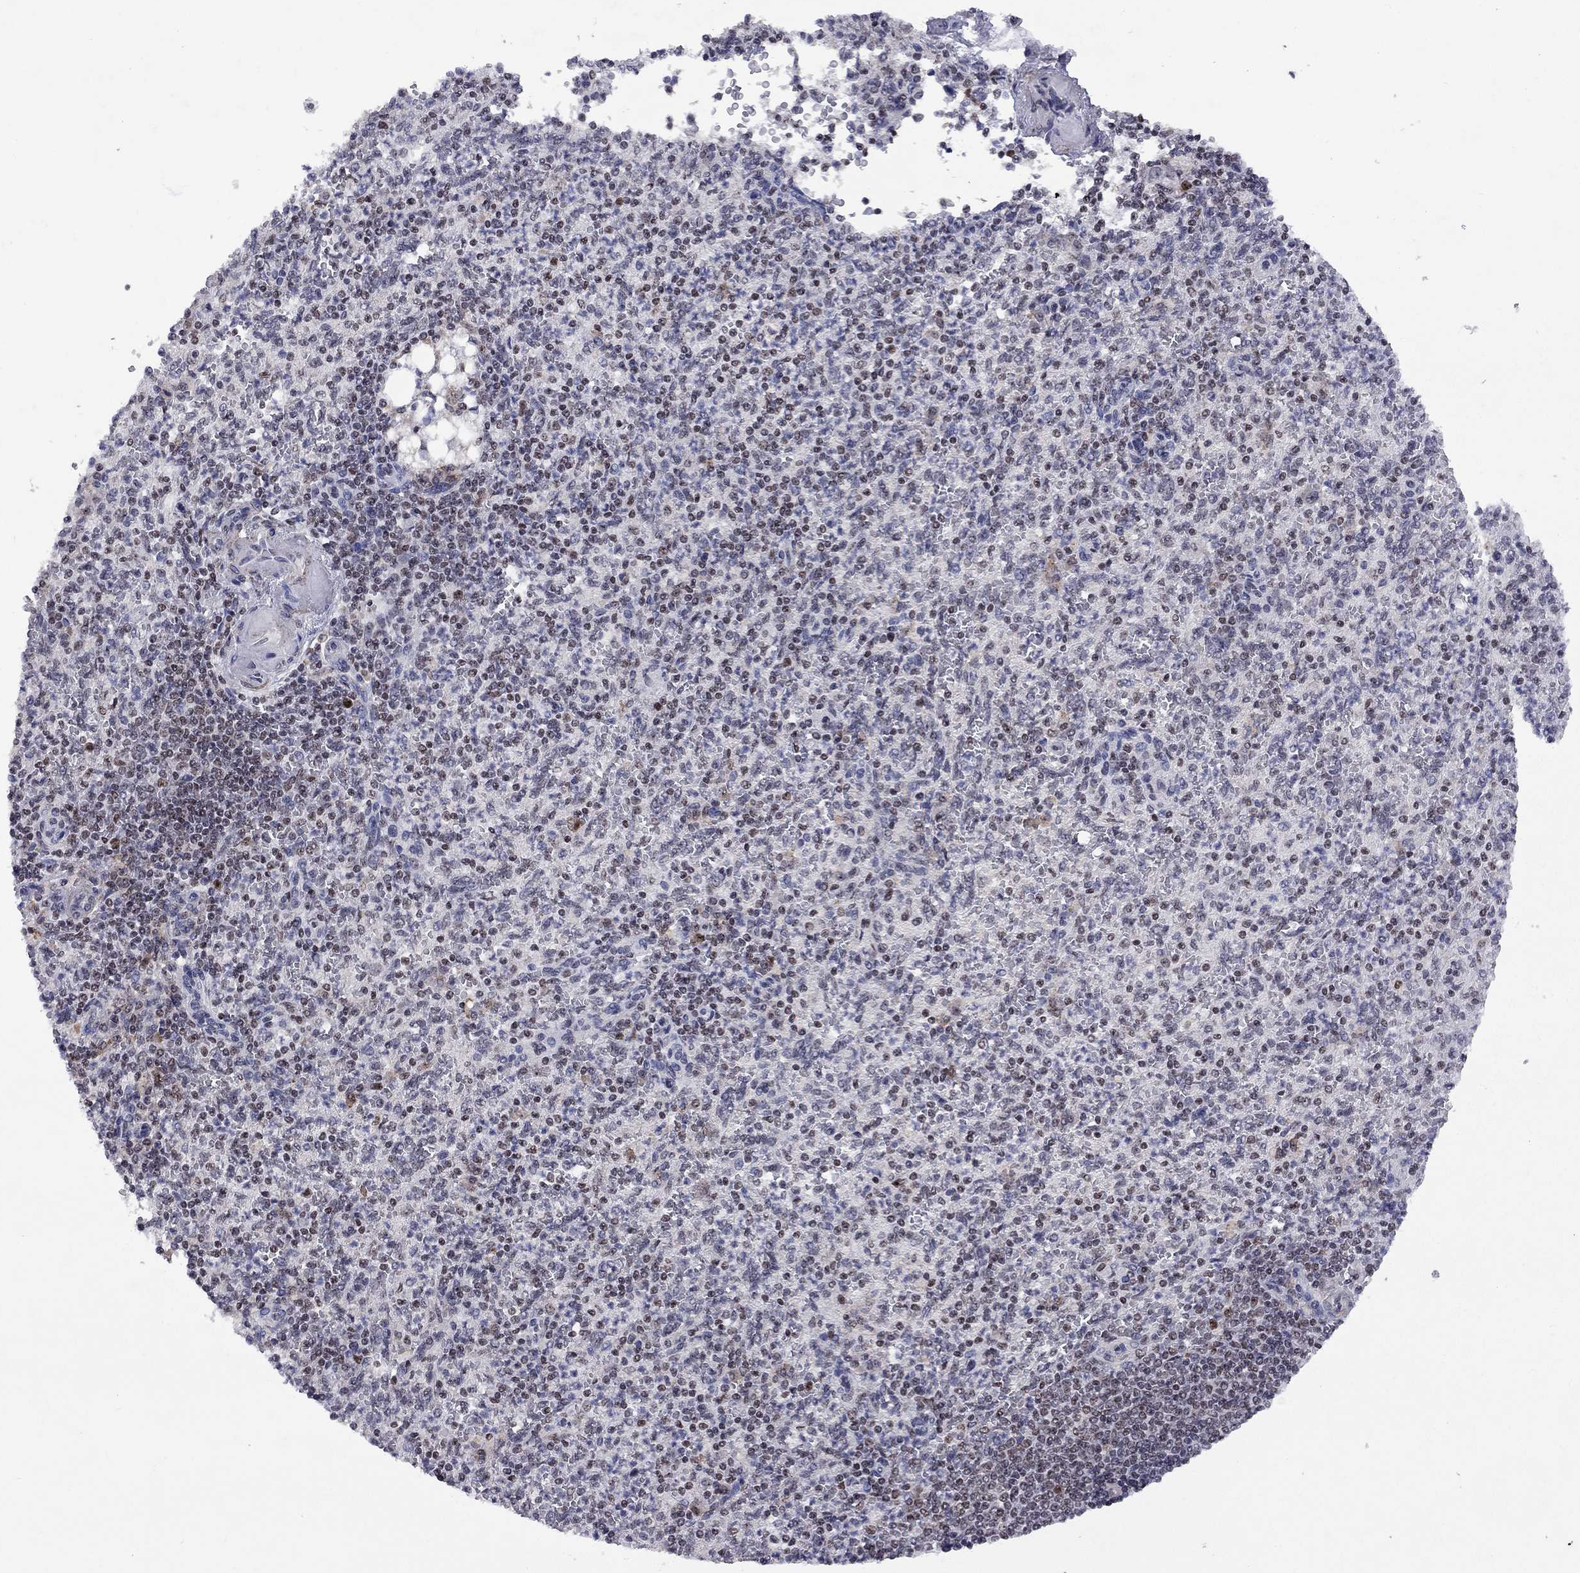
{"staining": {"intensity": "strong", "quantity": "<25%", "location": "nuclear"}, "tissue": "spleen", "cell_type": "Cells in red pulp", "image_type": "normal", "snomed": [{"axis": "morphology", "description": "Normal tissue, NOS"}, {"axis": "topography", "description": "Spleen"}], "caption": "Benign spleen was stained to show a protein in brown. There is medium levels of strong nuclear positivity in approximately <25% of cells in red pulp. (DAB IHC with brightfield microscopy, high magnification).", "gene": "SPOUT1", "patient": {"sex": "female", "age": 74}}